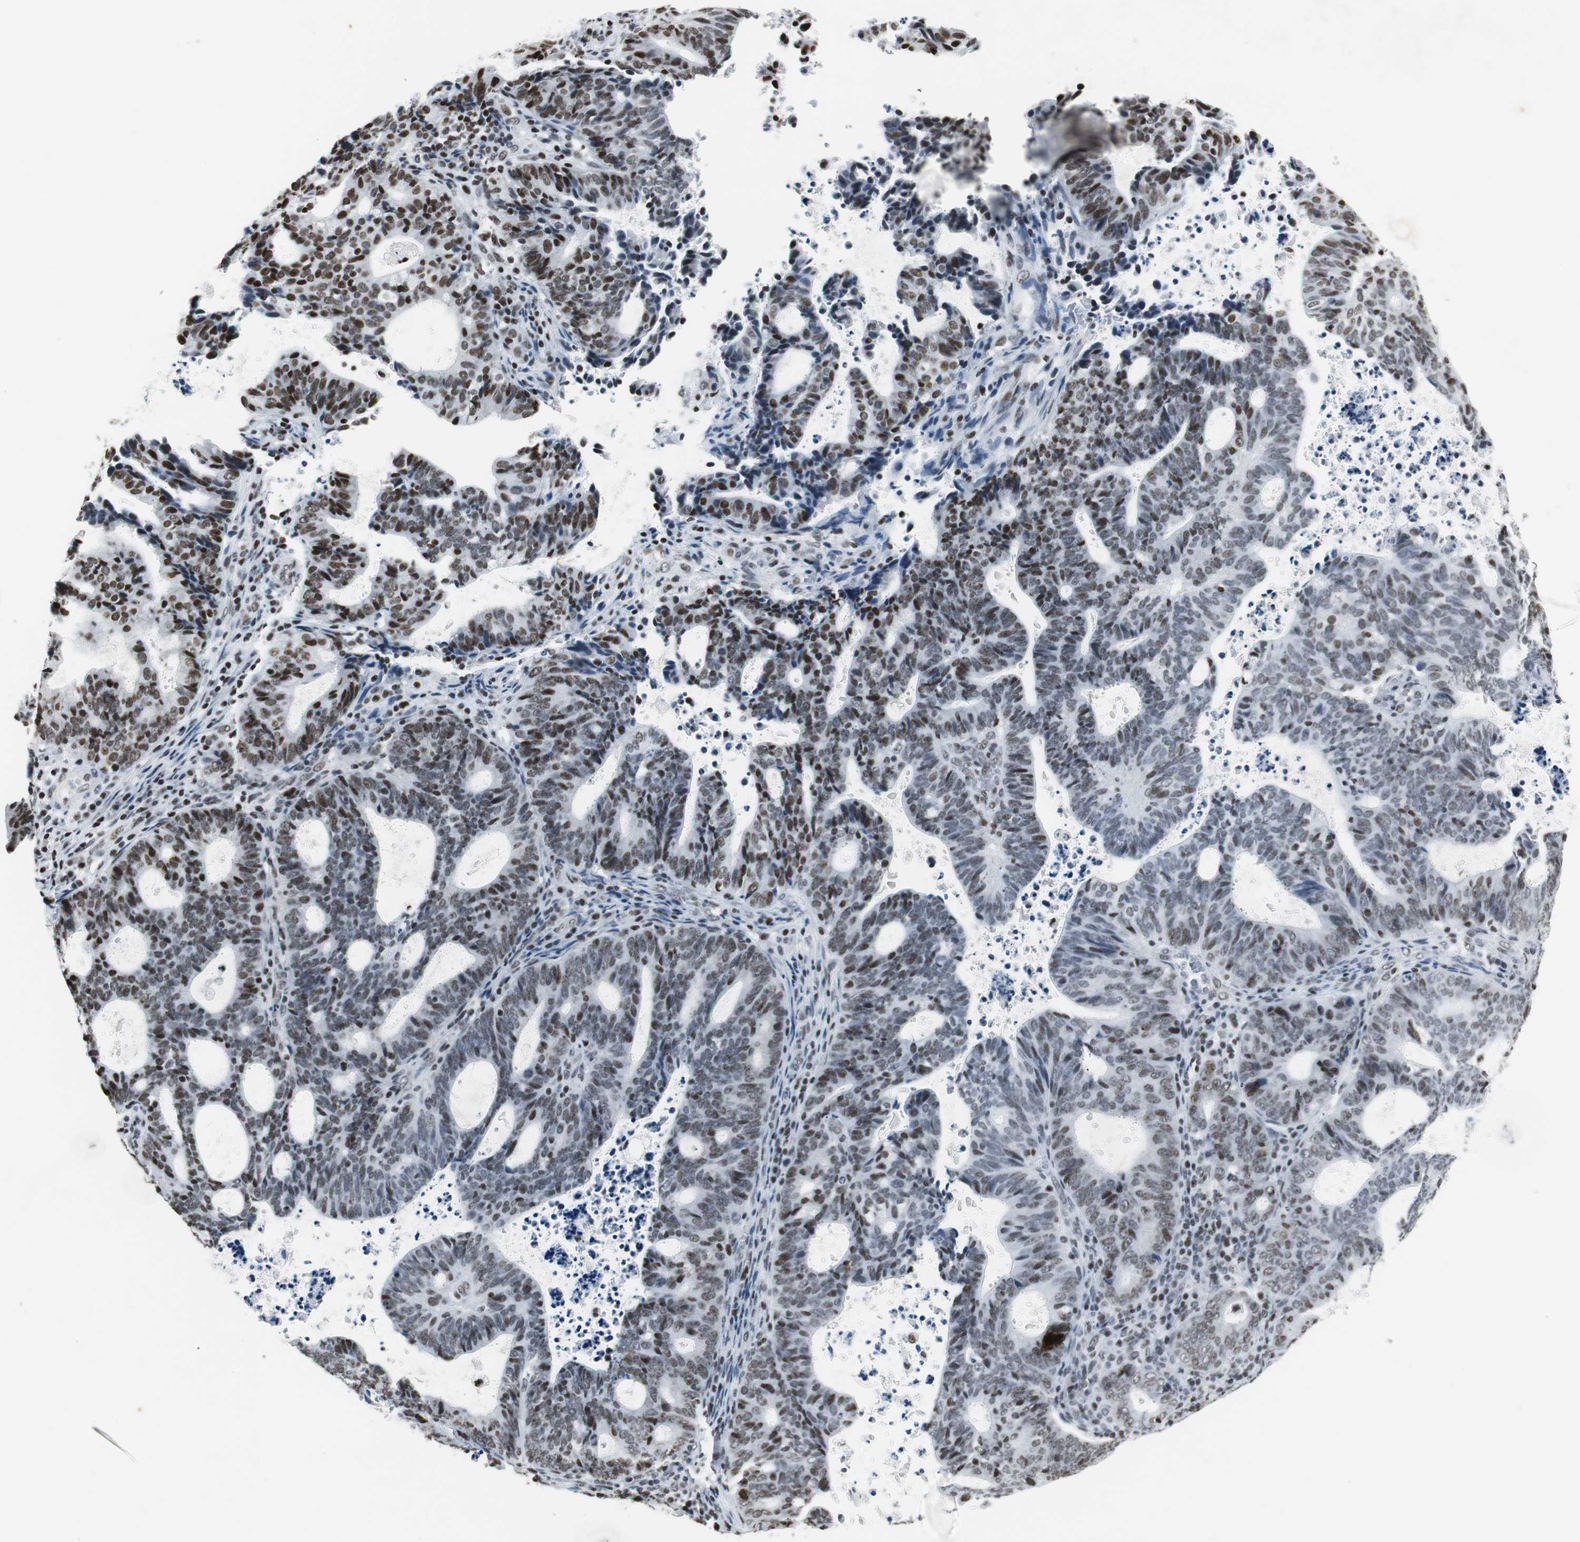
{"staining": {"intensity": "weak", "quantity": ">75%", "location": "nuclear"}, "tissue": "endometrial cancer", "cell_type": "Tumor cells", "image_type": "cancer", "snomed": [{"axis": "morphology", "description": "Adenocarcinoma, NOS"}, {"axis": "topography", "description": "Uterus"}], "caption": "High-power microscopy captured an IHC micrograph of adenocarcinoma (endometrial), revealing weak nuclear positivity in about >75% of tumor cells.", "gene": "RBBP4", "patient": {"sex": "female", "age": 83}}